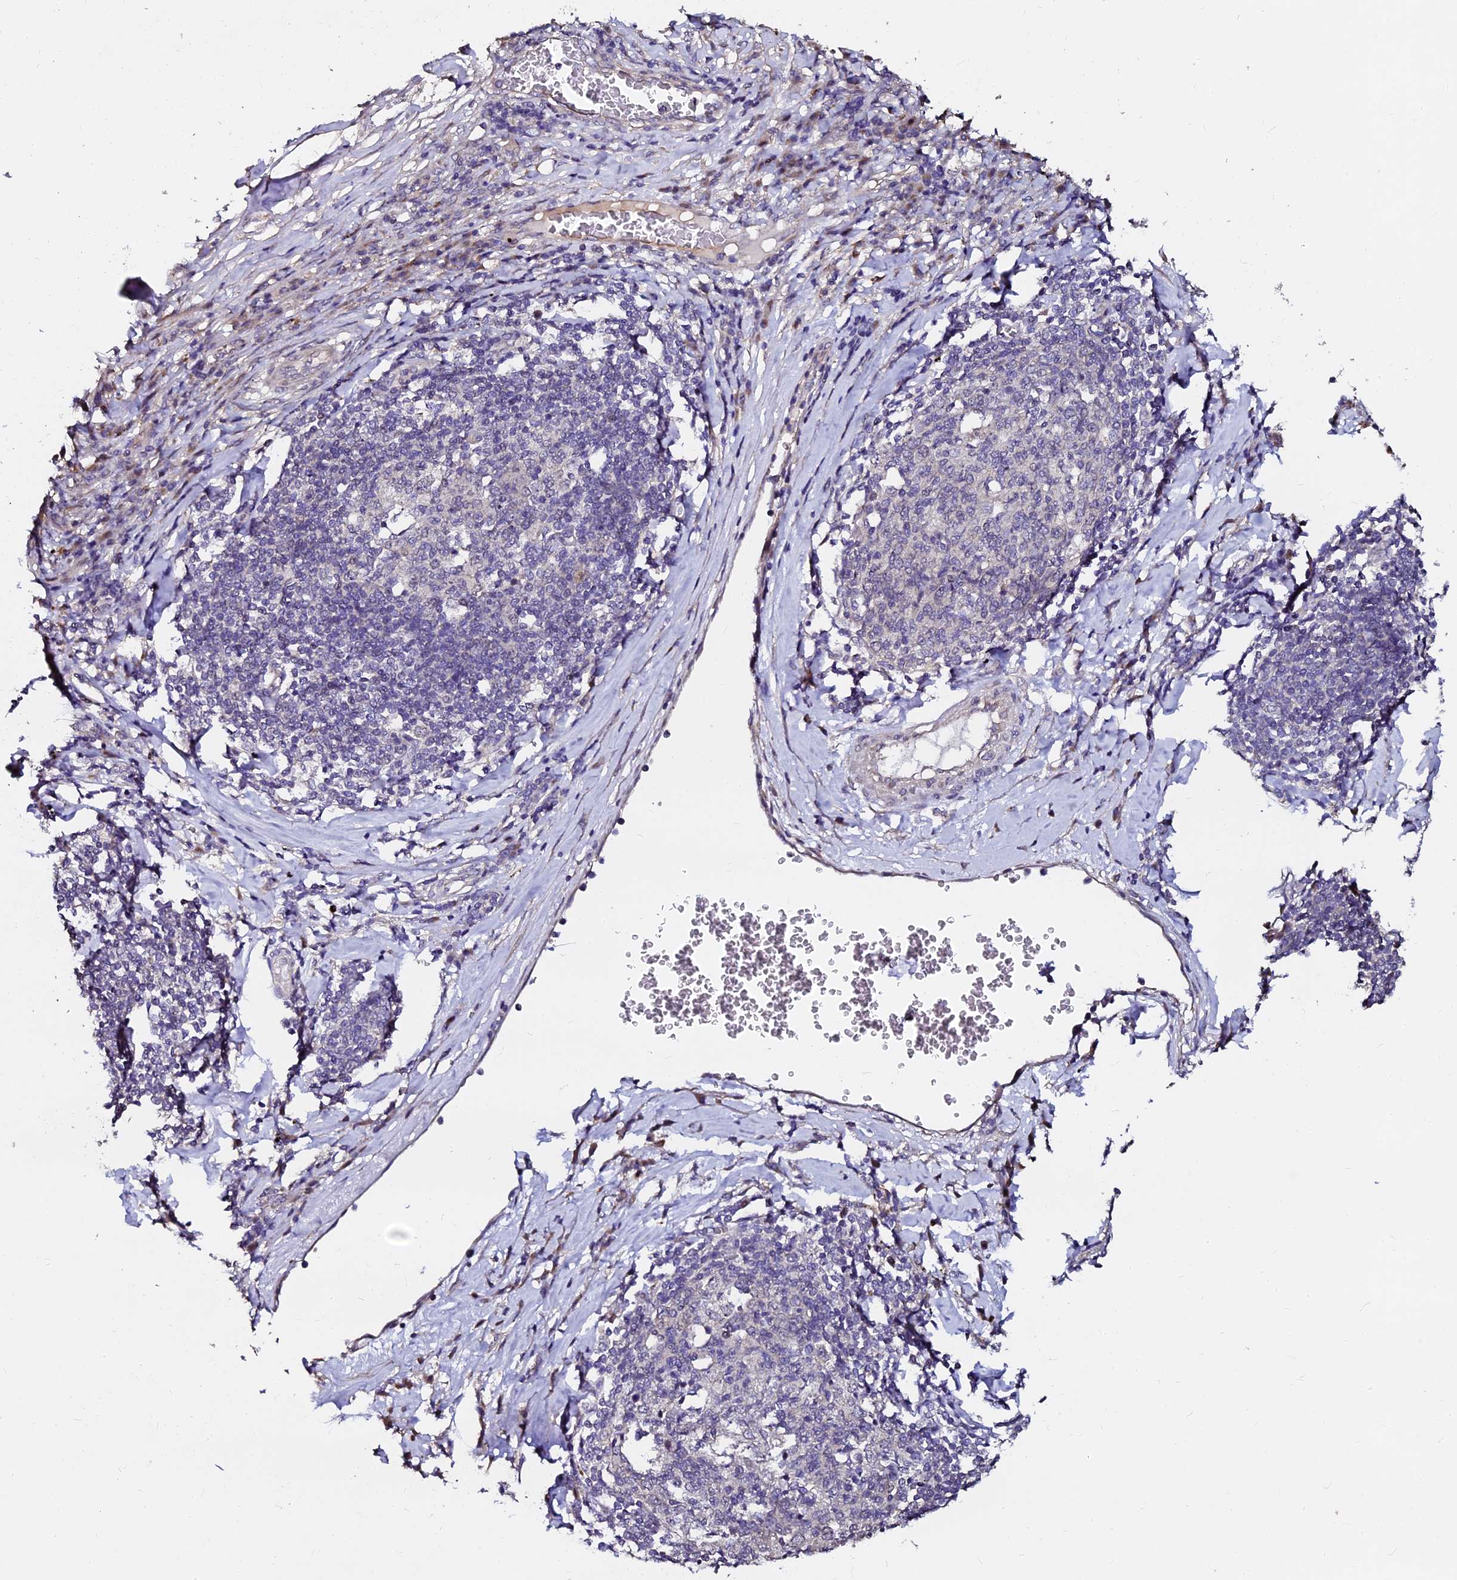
{"staining": {"intensity": "negative", "quantity": "none", "location": "none"}, "tissue": "lung cancer", "cell_type": "Tumor cells", "image_type": "cancer", "snomed": [{"axis": "morphology", "description": "Squamous cell carcinoma, NOS"}, {"axis": "topography", "description": "Lung"}], "caption": "There is no significant positivity in tumor cells of lung cancer (squamous cell carcinoma).", "gene": "GPN3", "patient": {"sex": "female", "age": 63}}